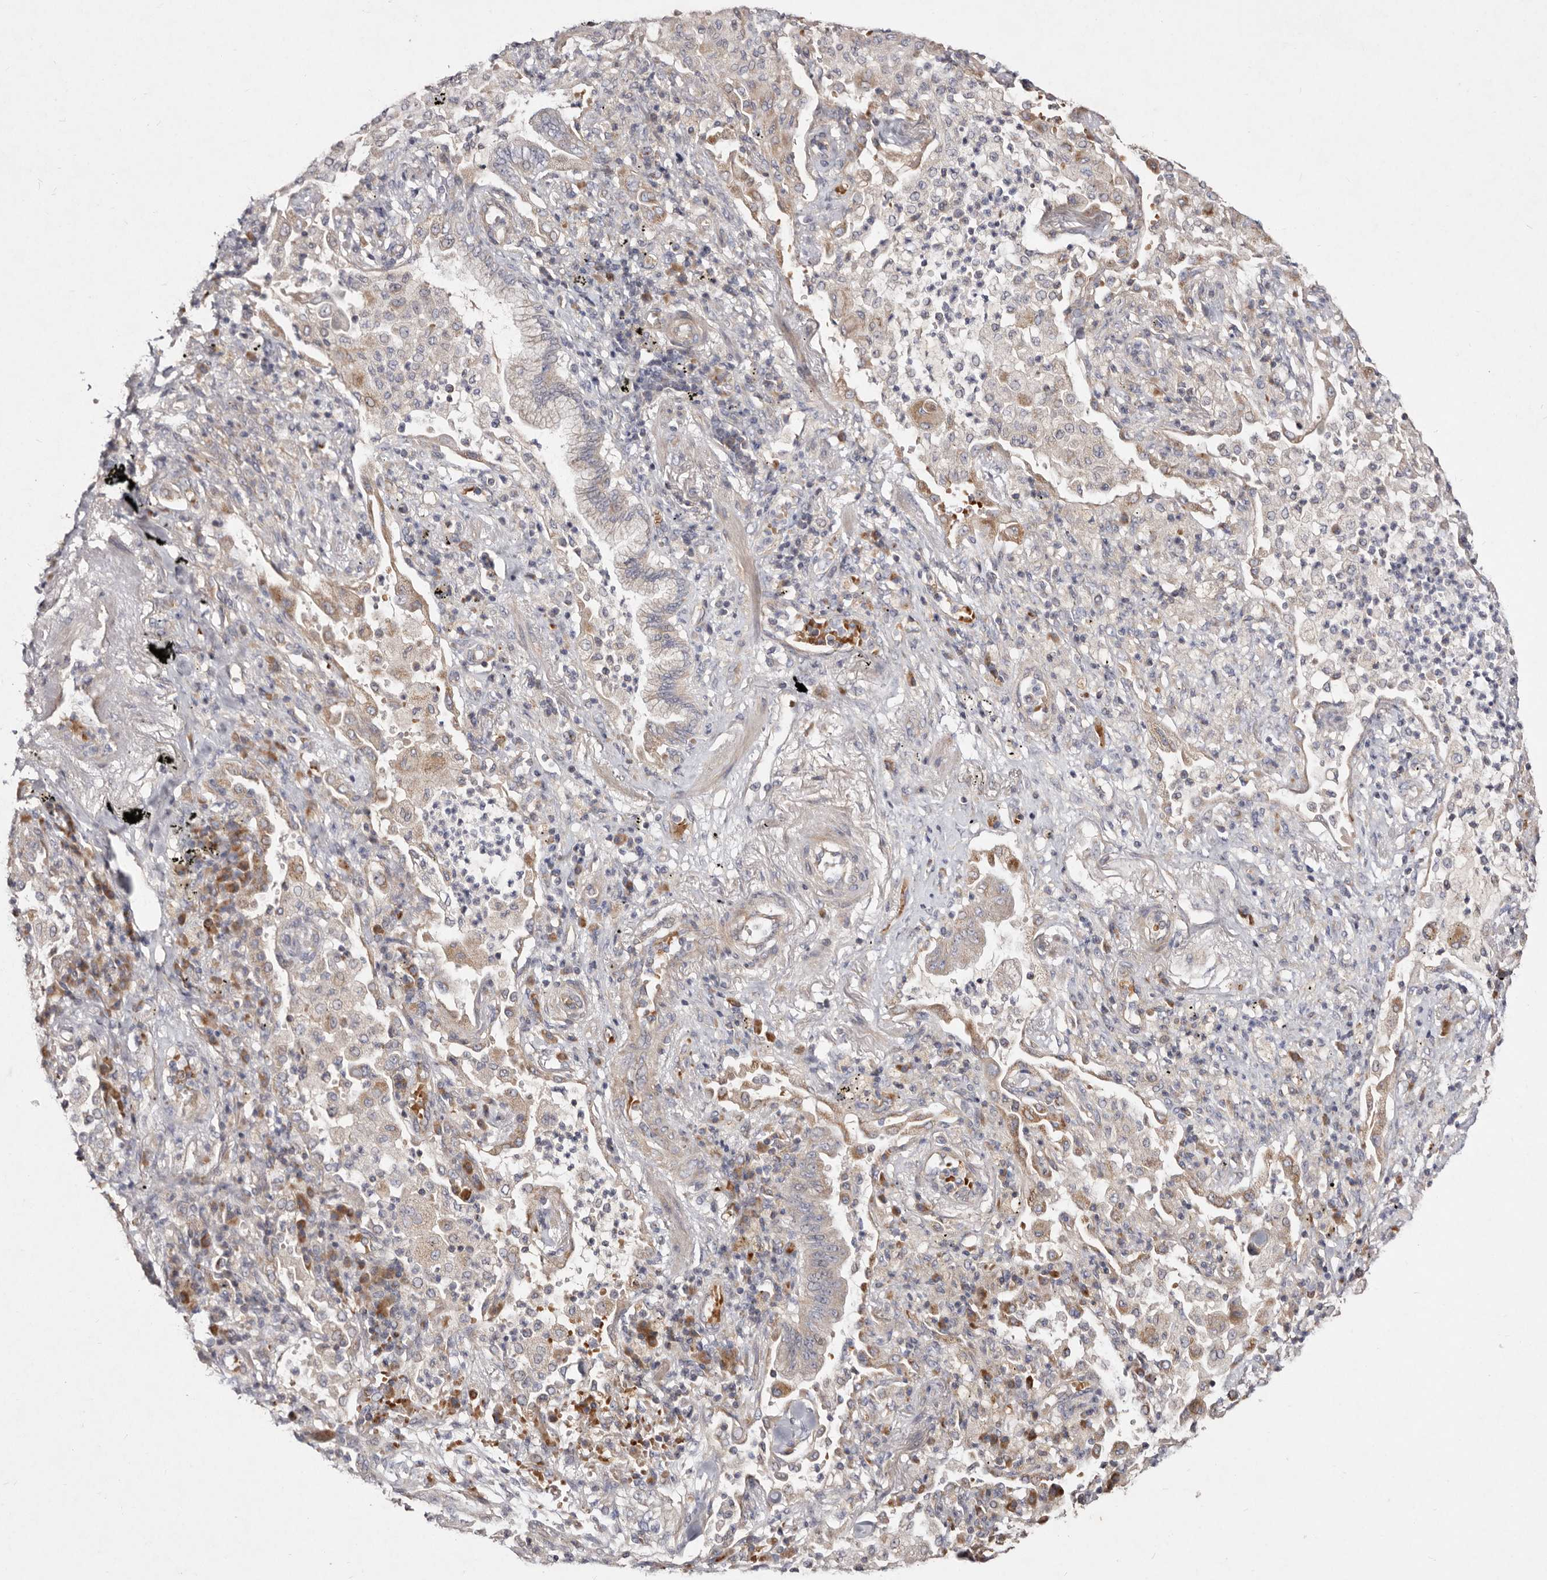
{"staining": {"intensity": "weak", "quantity": ">75%", "location": "cytoplasmic/membranous"}, "tissue": "bronchus", "cell_type": "Respiratory epithelial cells", "image_type": "normal", "snomed": [{"axis": "morphology", "description": "Normal tissue, NOS"}, {"axis": "morphology", "description": "Adenocarcinoma, NOS"}, {"axis": "topography", "description": "Bronchus"}, {"axis": "topography", "description": "Lung"}], "caption": "Weak cytoplasmic/membranous protein staining is identified in approximately >75% of respiratory epithelial cells in bronchus. (Brightfield microscopy of DAB IHC at high magnification).", "gene": "SLC25A20", "patient": {"sex": "female", "age": 70}}